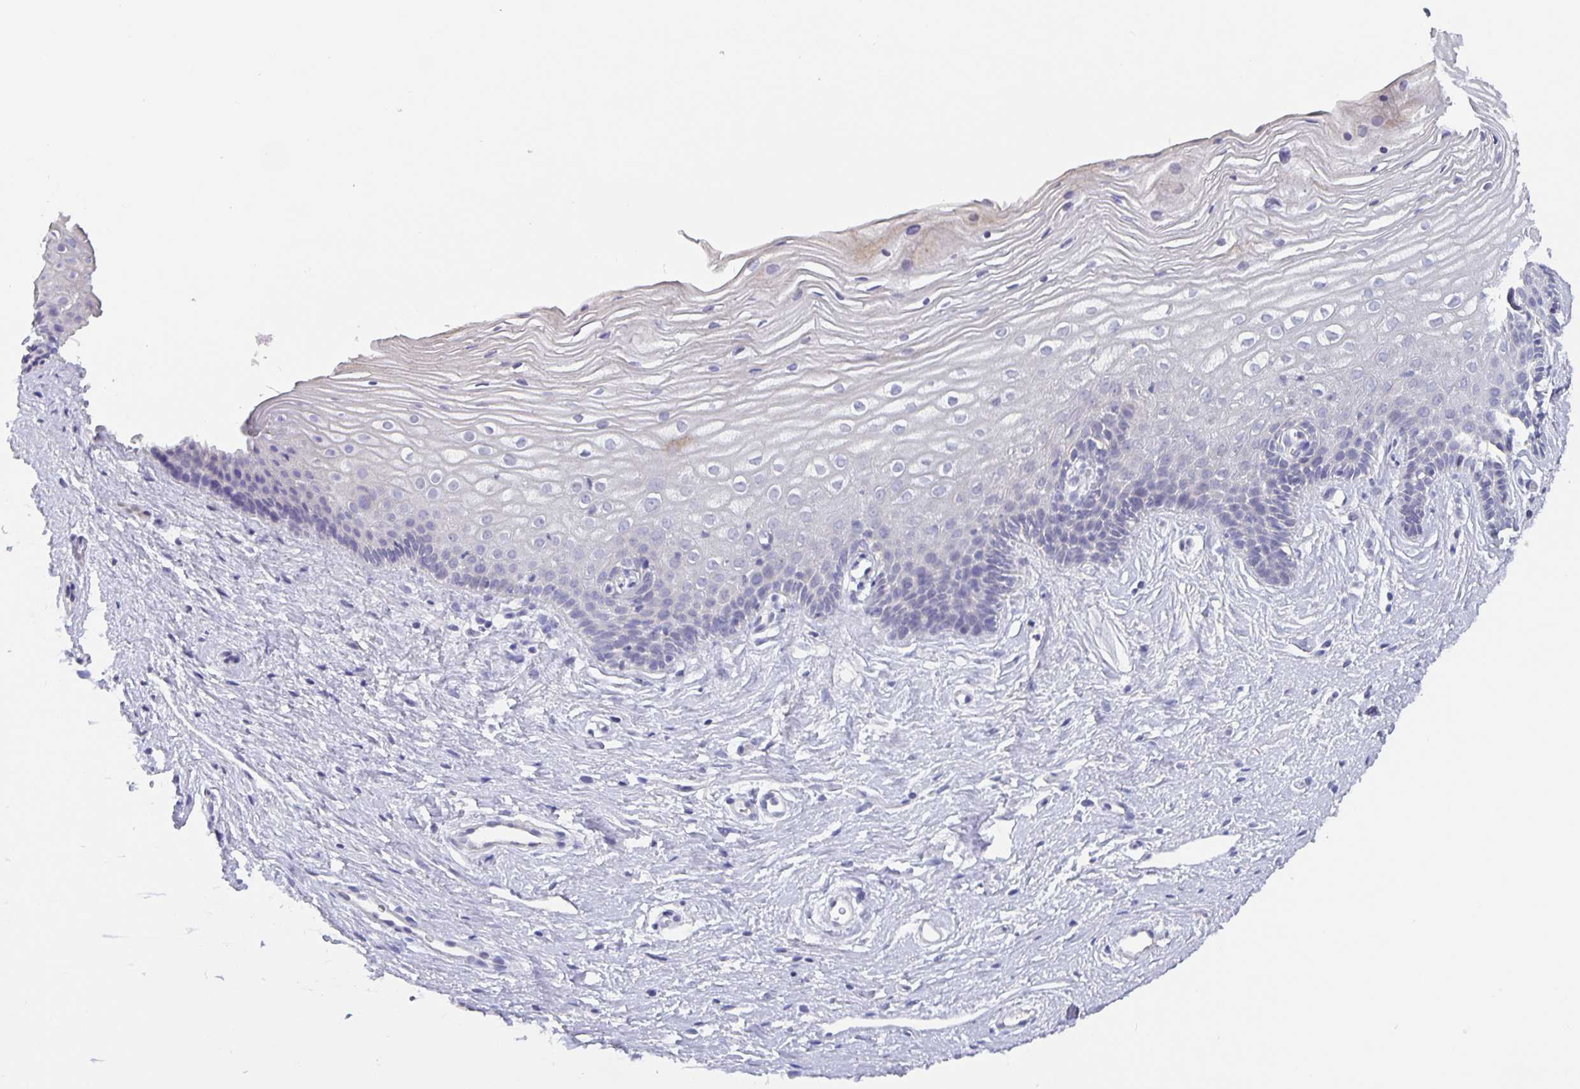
{"staining": {"intensity": "weak", "quantity": "<25%", "location": "cytoplasmic/membranous"}, "tissue": "cervix", "cell_type": "Glandular cells", "image_type": "normal", "snomed": [{"axis": "morphology", "description": "Normal tissue, NOS"}, {"axis": "topography", "description": "Cervix"}], "caption": "Glandular cells show no significant staining in normal cervix.", "gene": "GDF15", "patient": {"sex": "female", "age": 40}}